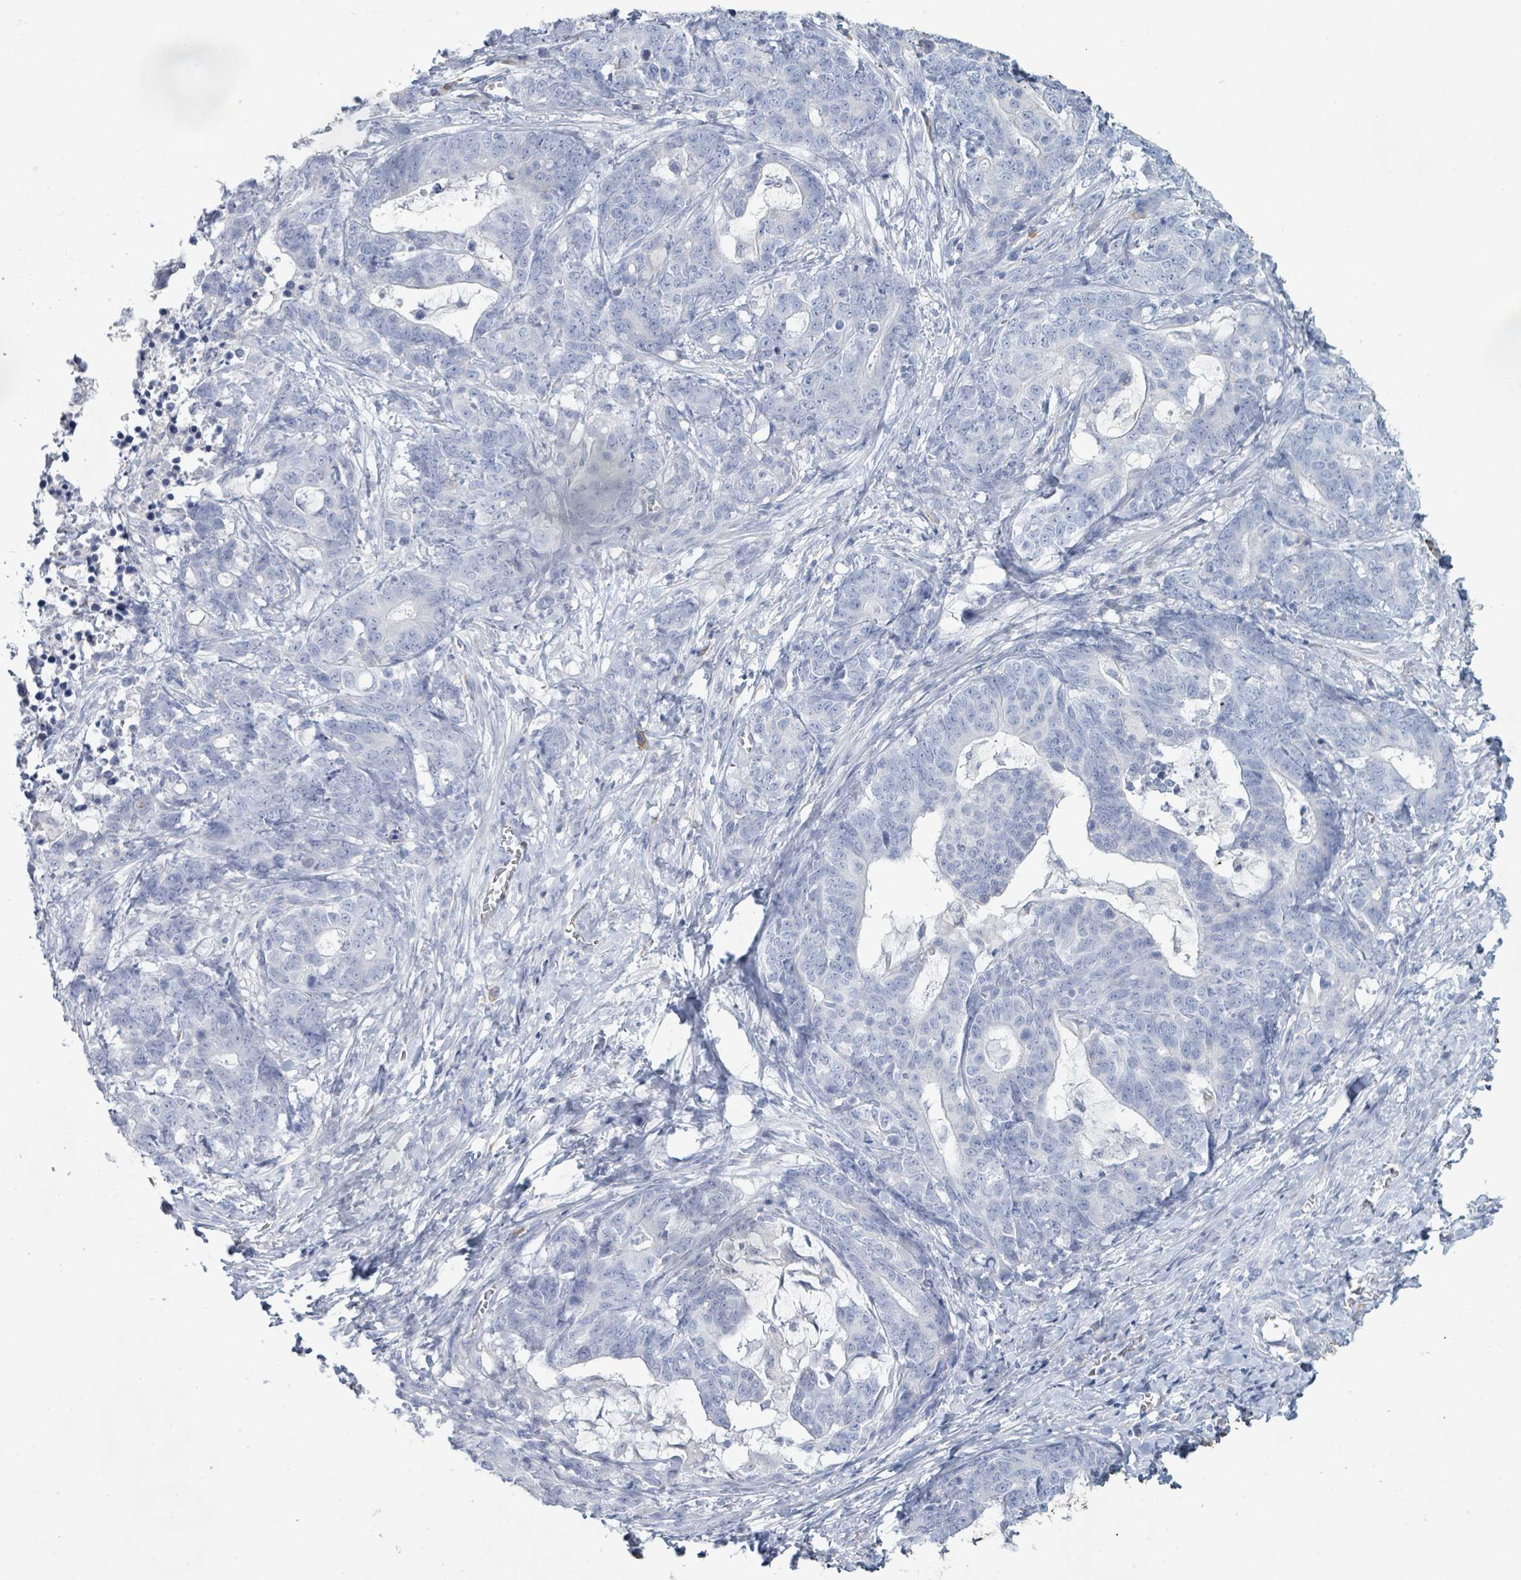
{"staining": {"intensity": "negative", "quantity": "none", "location": "none"}, "tissue": "stomach cancer", "cell_type": "Tumor cells", "image_type": "cancer", "snomed": [{"axis": "morphology", "description": "Normal tissue, NOS"}, {"axis": "morphology", "description": "Adenocarcinoma, NOS"}, {"axis": "topography", "description": "Stomach"}], "caption": "Tumor cells are negative for protein expression in human stomach adenocarcinoma.", "gene": "PGA3", "patient": {"sex": "female", "age": 64}}